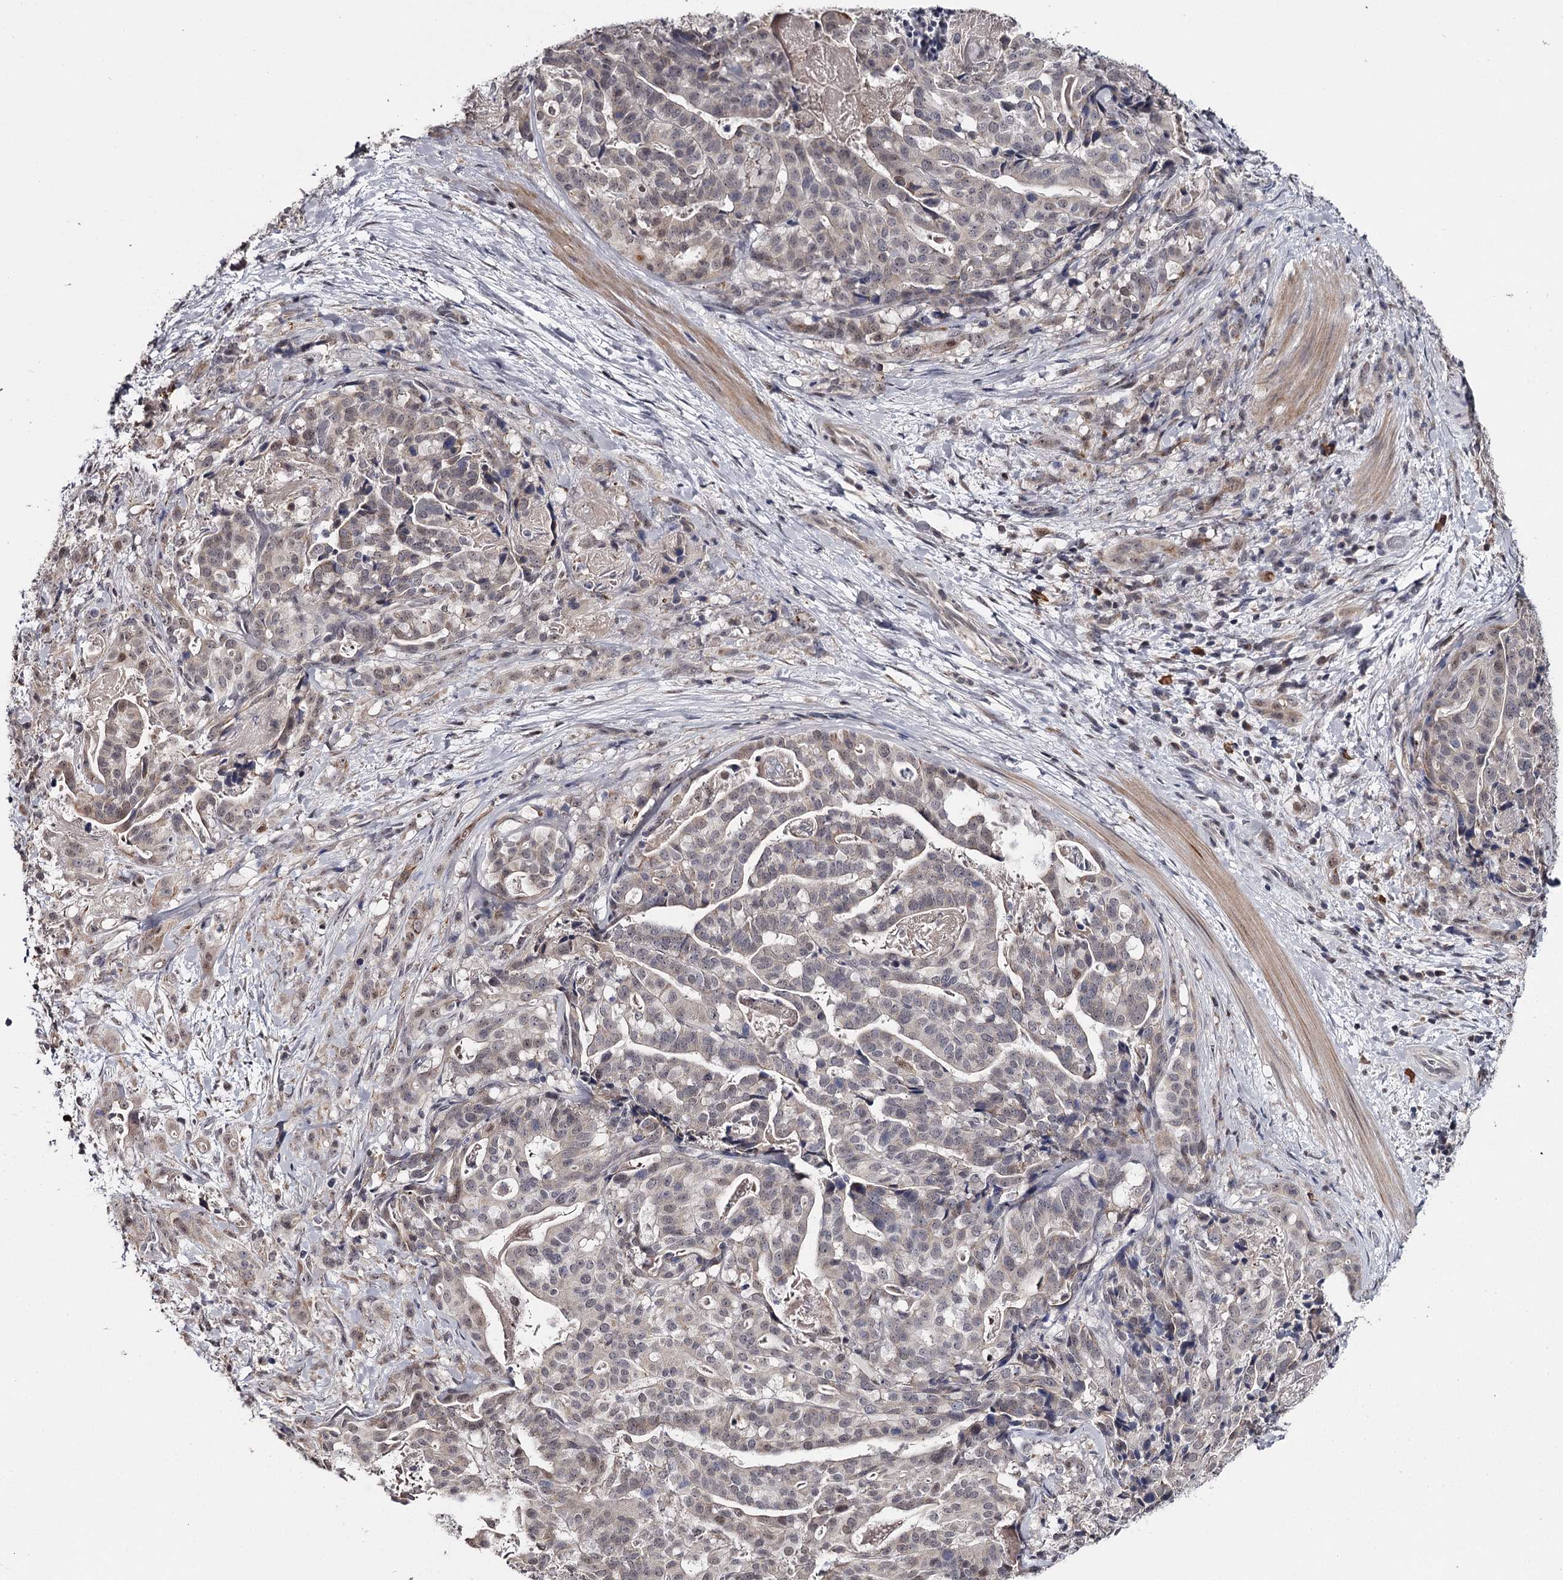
{"staining": {"intensity": "weak", "quantity": "25%-75%", "location": "nuclear"}, "tissue": "stomach cancer", "cell_type": "Tumor cells", "image_type": "cancer", "snomed": [{"axis": "morphology", "description": "Adenocarcinoma, NOS"}, {"axis": "topography", "description": "Stomach"}], "caption": "DAB (3,3'-diaminobenzidine) immunohistochemical staining of stomach cancer (adenocarcinoma) displays weak nuclear protein expression in approximately 25%-75% of tumor cells.", "gene": "GTSF1", "patient": {"sex": "male", "age": 48}}